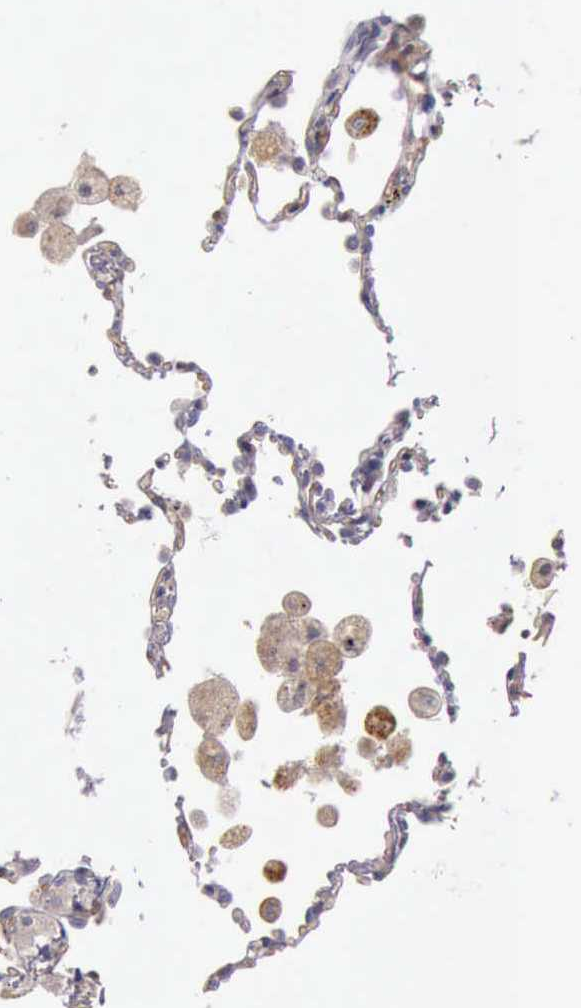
{"staining": {"intensity": "weak", "quantity": "25%-75%", "location": "cytoplasmic/membranous"}, "tissue": "lung", "cell_type": "Alveolar cells", "image_type": "normal", "snomed": [{"axis": "morphology", "description": "Normal tissue, NOS"}, {"axis": "topography", "description": "Lung"}], "caption": "A photomicrograph showing weak cytoplasmic/membranous expression in about 25%-75% of alveolar cells in normal lung, as visualized by brown immunohistochemical staining.", "gene": "TCEANC", "patient": {"sex": "male", "age": 71}}